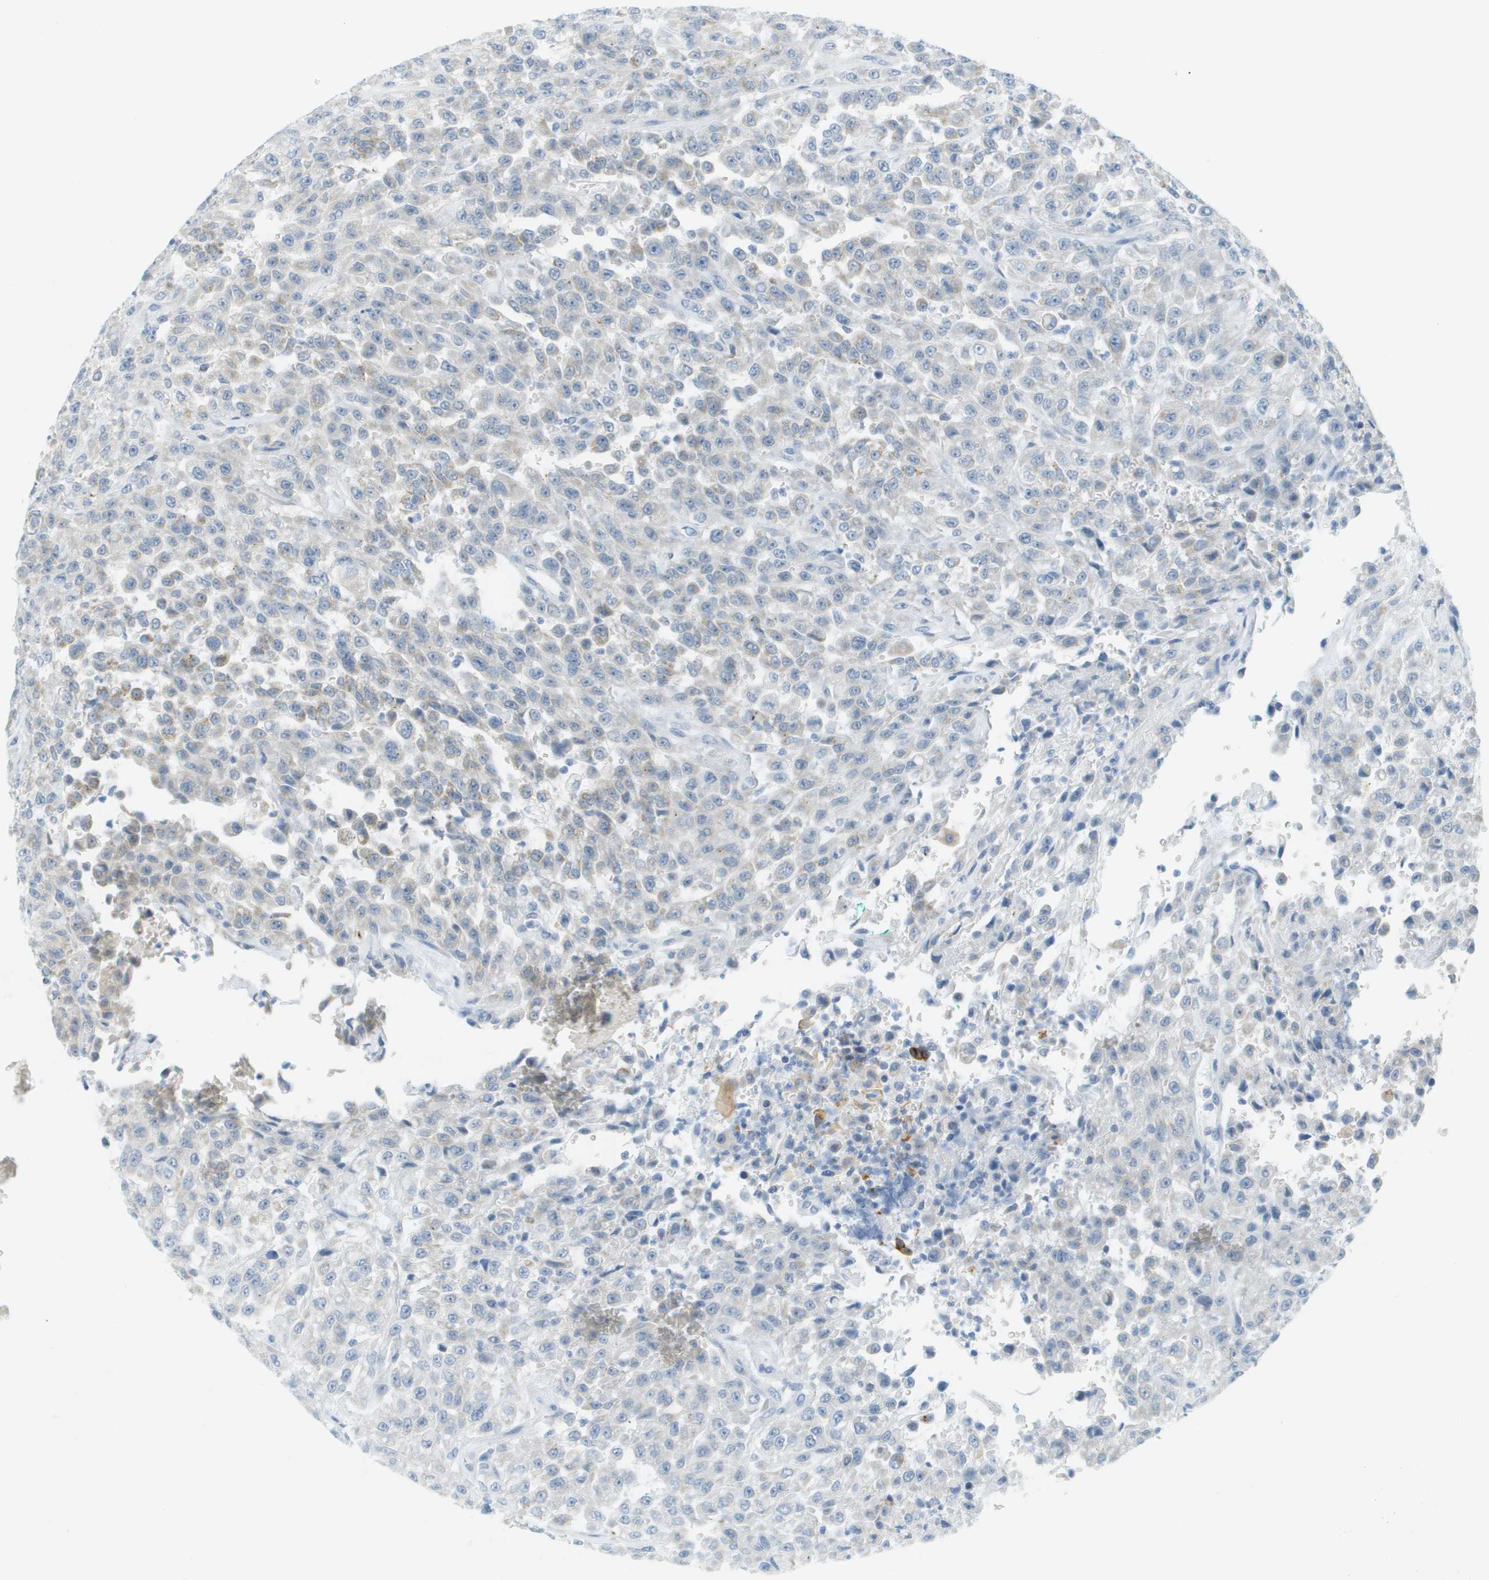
{"staining": {"intensity": "negative", "quantity": "none", "location": "none"}, "tissue": "urothelial cancer", "cell_type": "Tumor cells", "image_type": "cancer", "snomed": [{"axis": "morphology", "description": "Urothelial carcinoma, High grade"}, {"axis": "topography", "description": "Urinary bladder"}], "caption": "This is an immunohistochemistry photomicrograph of urothelial carcinoma (high-grade). There is no expression in tumor cells.", "gene": "SMYD5", "patient": {"sex": "male", "age": 46}}